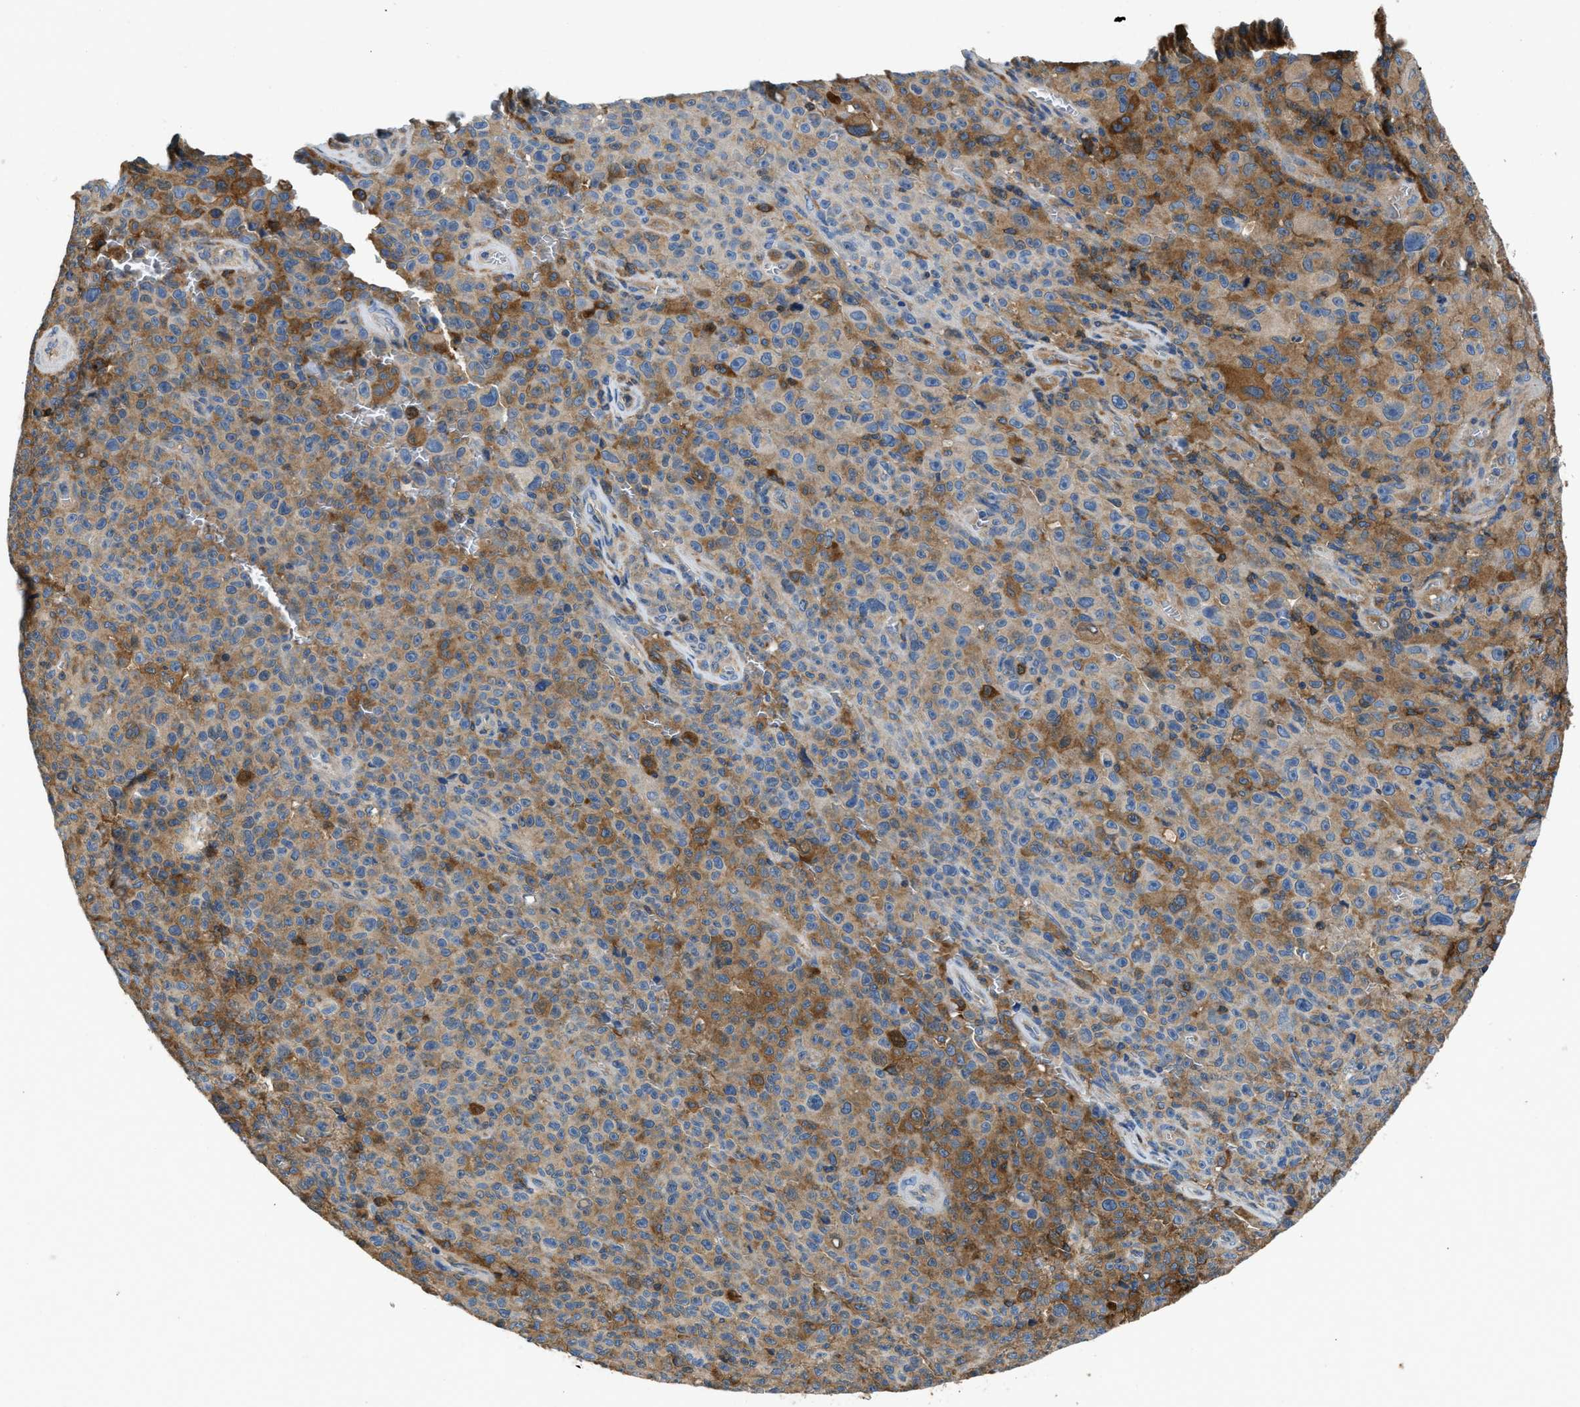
{"staining": {"intensity": "moderate", "quantity": ">75%", "location": "cytoplasmic/membranous"}, "tissue": "melanoma", "cell_type": "Tumor cells", "image_type": "cancer", "snomed": [{"axis": "morphology", "description": "Malignant melanoma, NOS"}, {"axis": "topography", "description": "Skin"}], "caption": "Melanoma stained for a protein demonstrates moderate cytoplasmic/membranous positivity in tumor cells.", "gene": "PKM", "patient": {"sex": "female", "age": 82}}